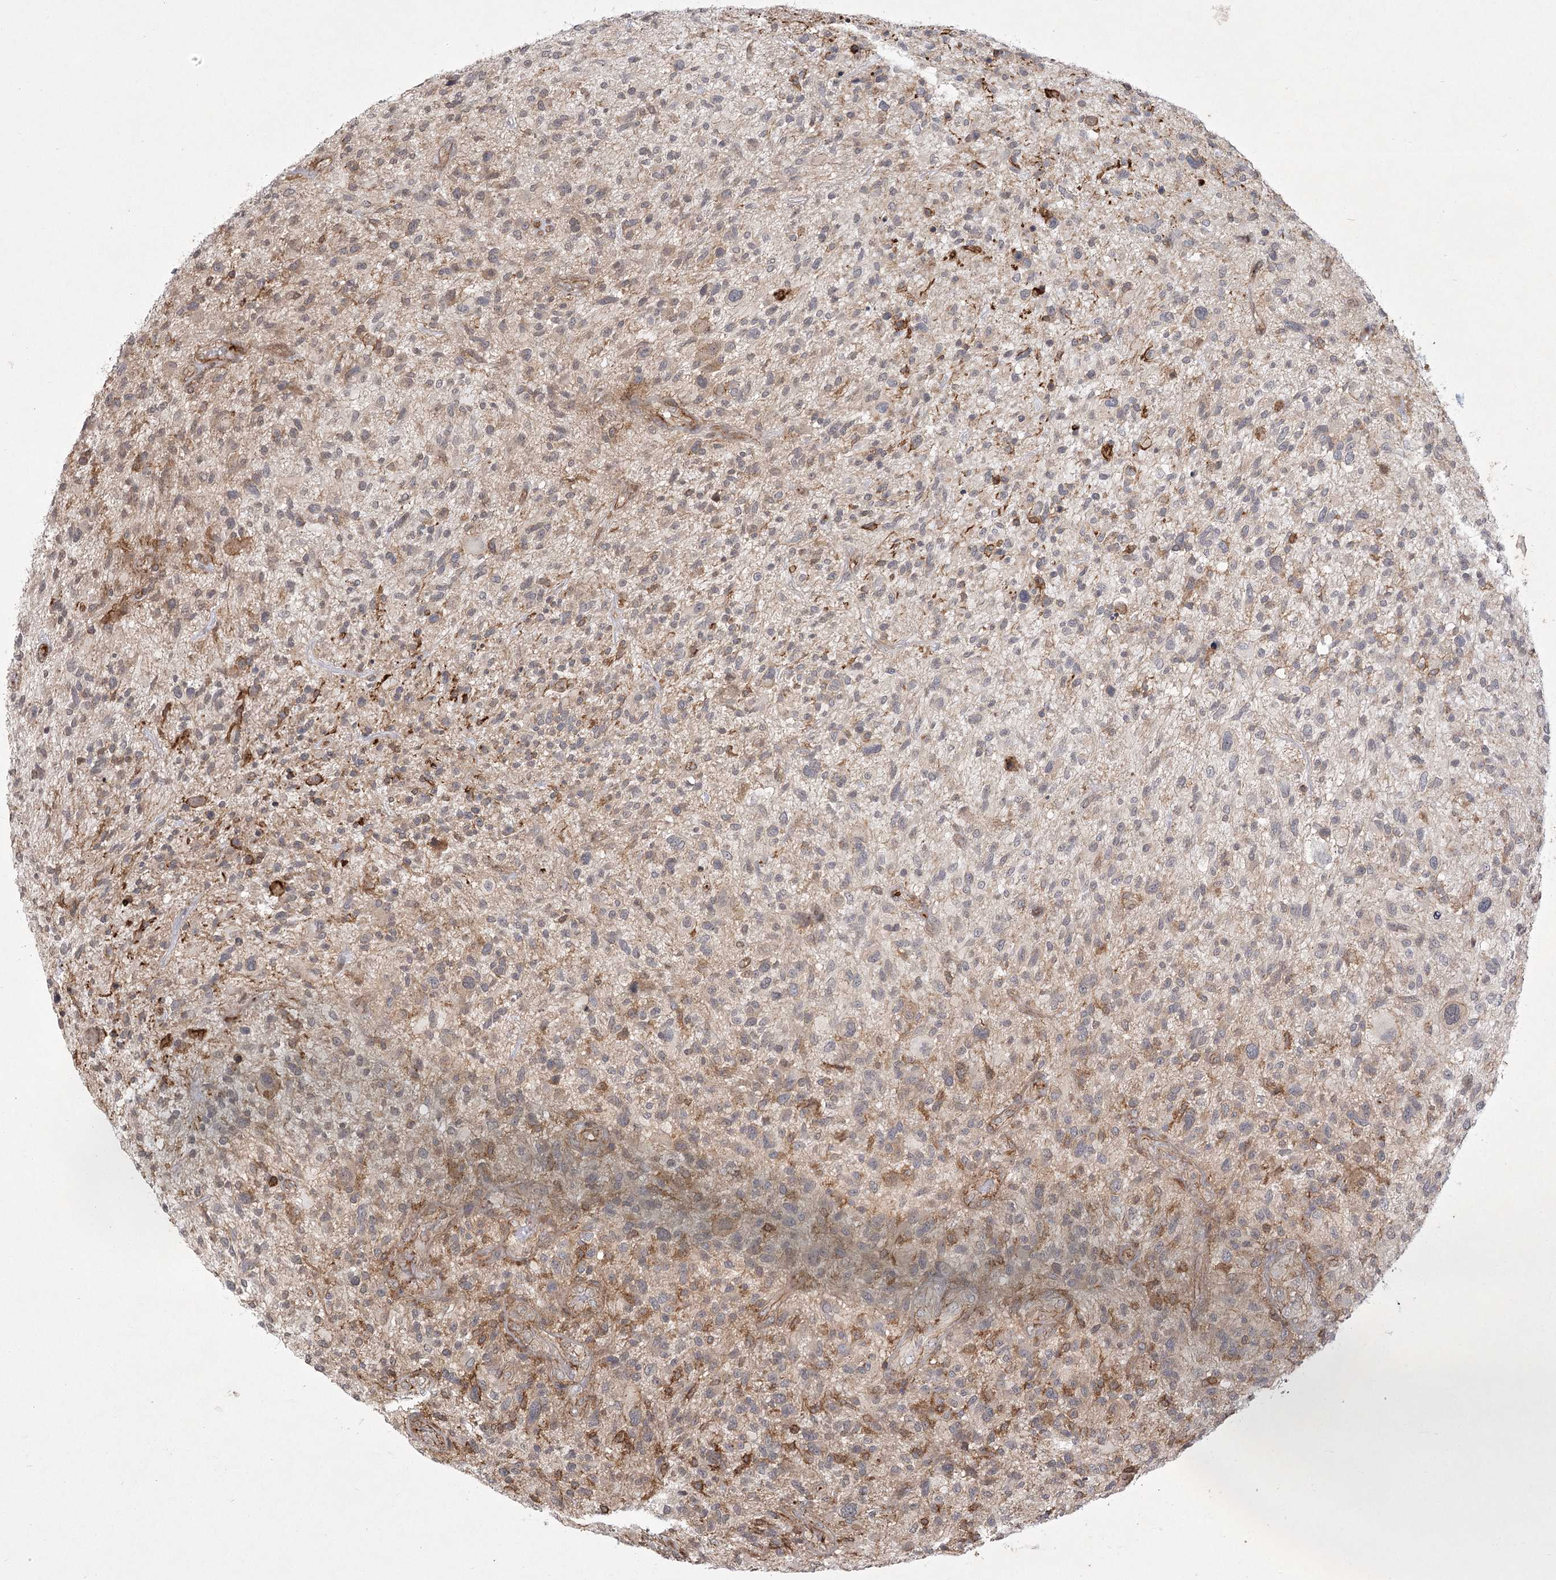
{"staining": {"intensity": "negative", "quantity": "none", "location": "none"}, "tissue": "glioma", "cell_type": "Tumor cells", "image_type": "cancer", "snomed": [{"axis": "morphology", "description": "Glioma, malignant, High grade"}, {"axis": "topography", "description": "Brain"}], "caption": "A high-resolution image shows immunohistochemistry staining of glioma, which exhibits no significant expression in tumor cells. (DAB immunohistochemistry (IHC) visualized using brightfield microscopy, high magnification).", "gene": "MEPE", "patient": {"sex": "male", "age": 47}}